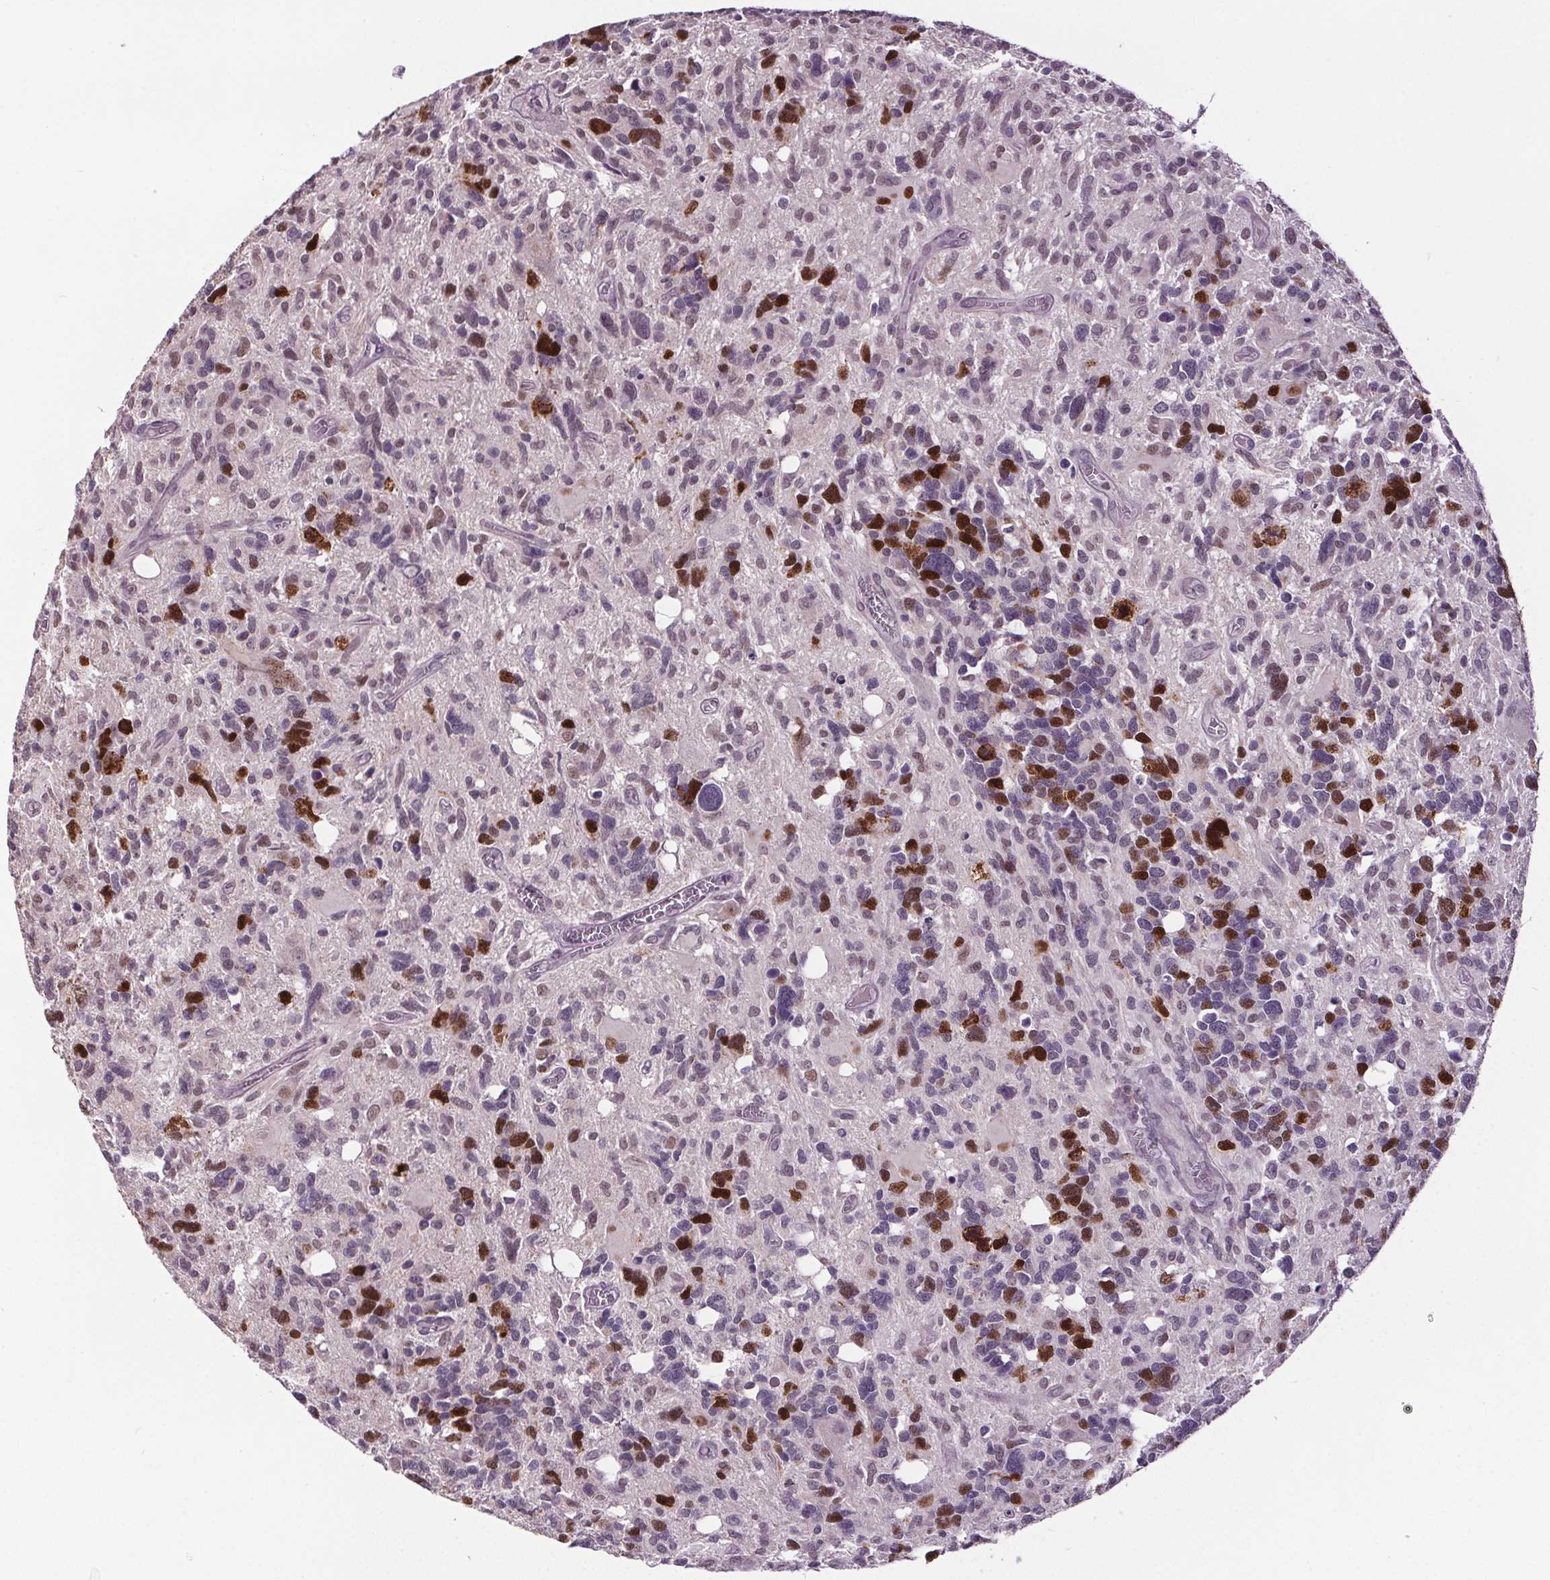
{"staining": {"intensity": "strong", "quantity": "25%-75%", "location": "nuclear"}, "tissue": "glioma", "cell_type": "Tumor cells", "image_type": "cancer", "snomed": [{"axis": "morphology", "description": "Glioma, malignant, High grade"}, {"axis": "topography", "description": "Brain"}], "caption": "This is an image of immunohistochemistry staining of glioma, which shows strong expression in the nuclear of tumor cells.", "gene": "CENPF", "patient": {"sex": "male", "age": 49}}